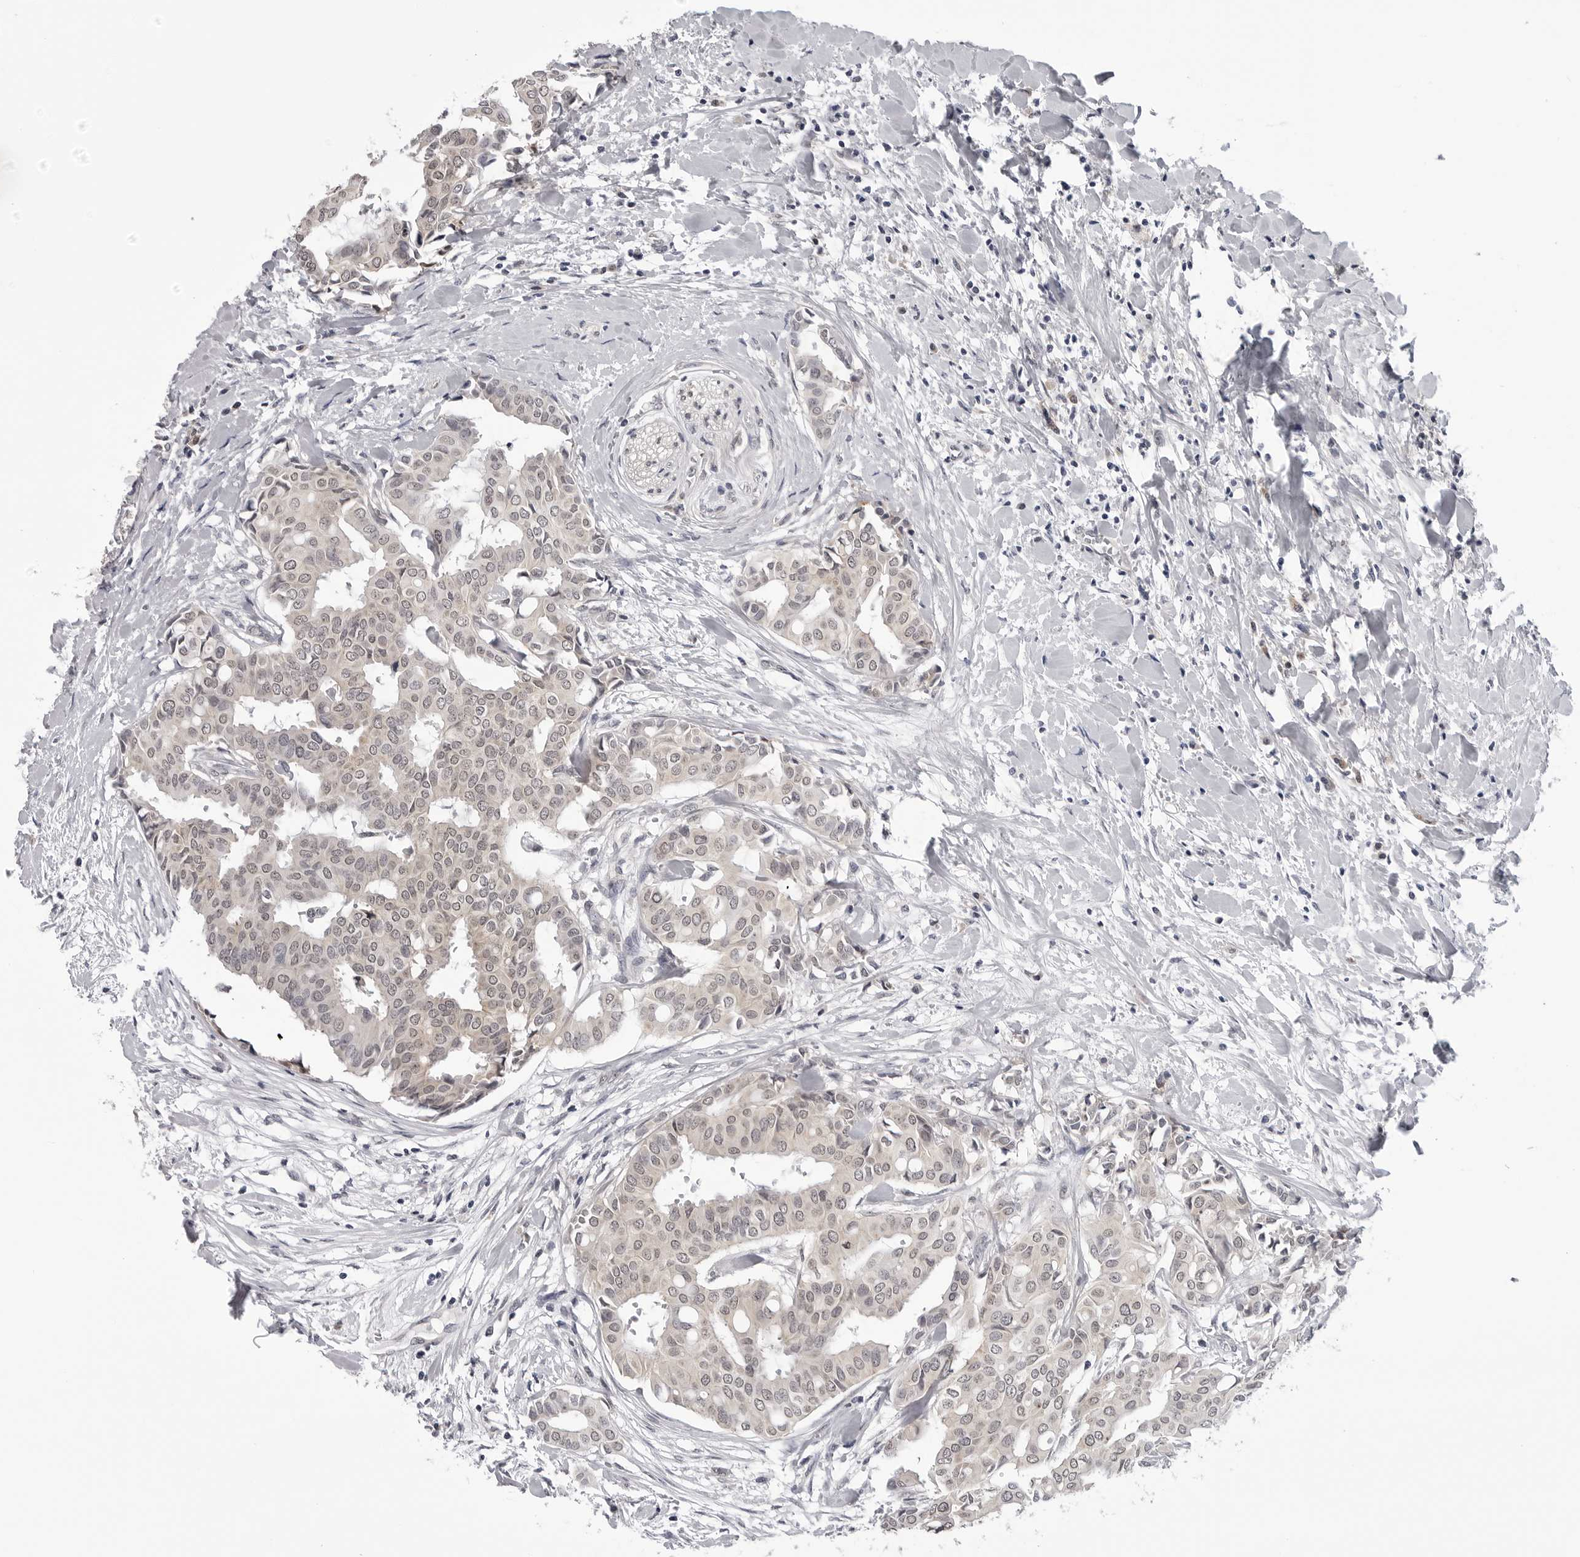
{"staining": {"intensity": "negative", "quantity": "none", "location": "none"}, "tissue": "head and neck cancer", "cell_type": "Tumor cells", "image_type": "cancer", "snomed": [{"axis": "morphology", "description": "Adenocarcinoma, NOS"}, {"axis": "topography", "description": "Salivary gland"}, {"axis": "topography", "description": "Head-Neck"}], "caption": "This is an immunohistochemistry (IHC) micrograph of adenocarcinoma (head and neck). There is no expression in tumor cells.", "gene": "CDK20", "patient": {"sex": "female", "age": 59}}